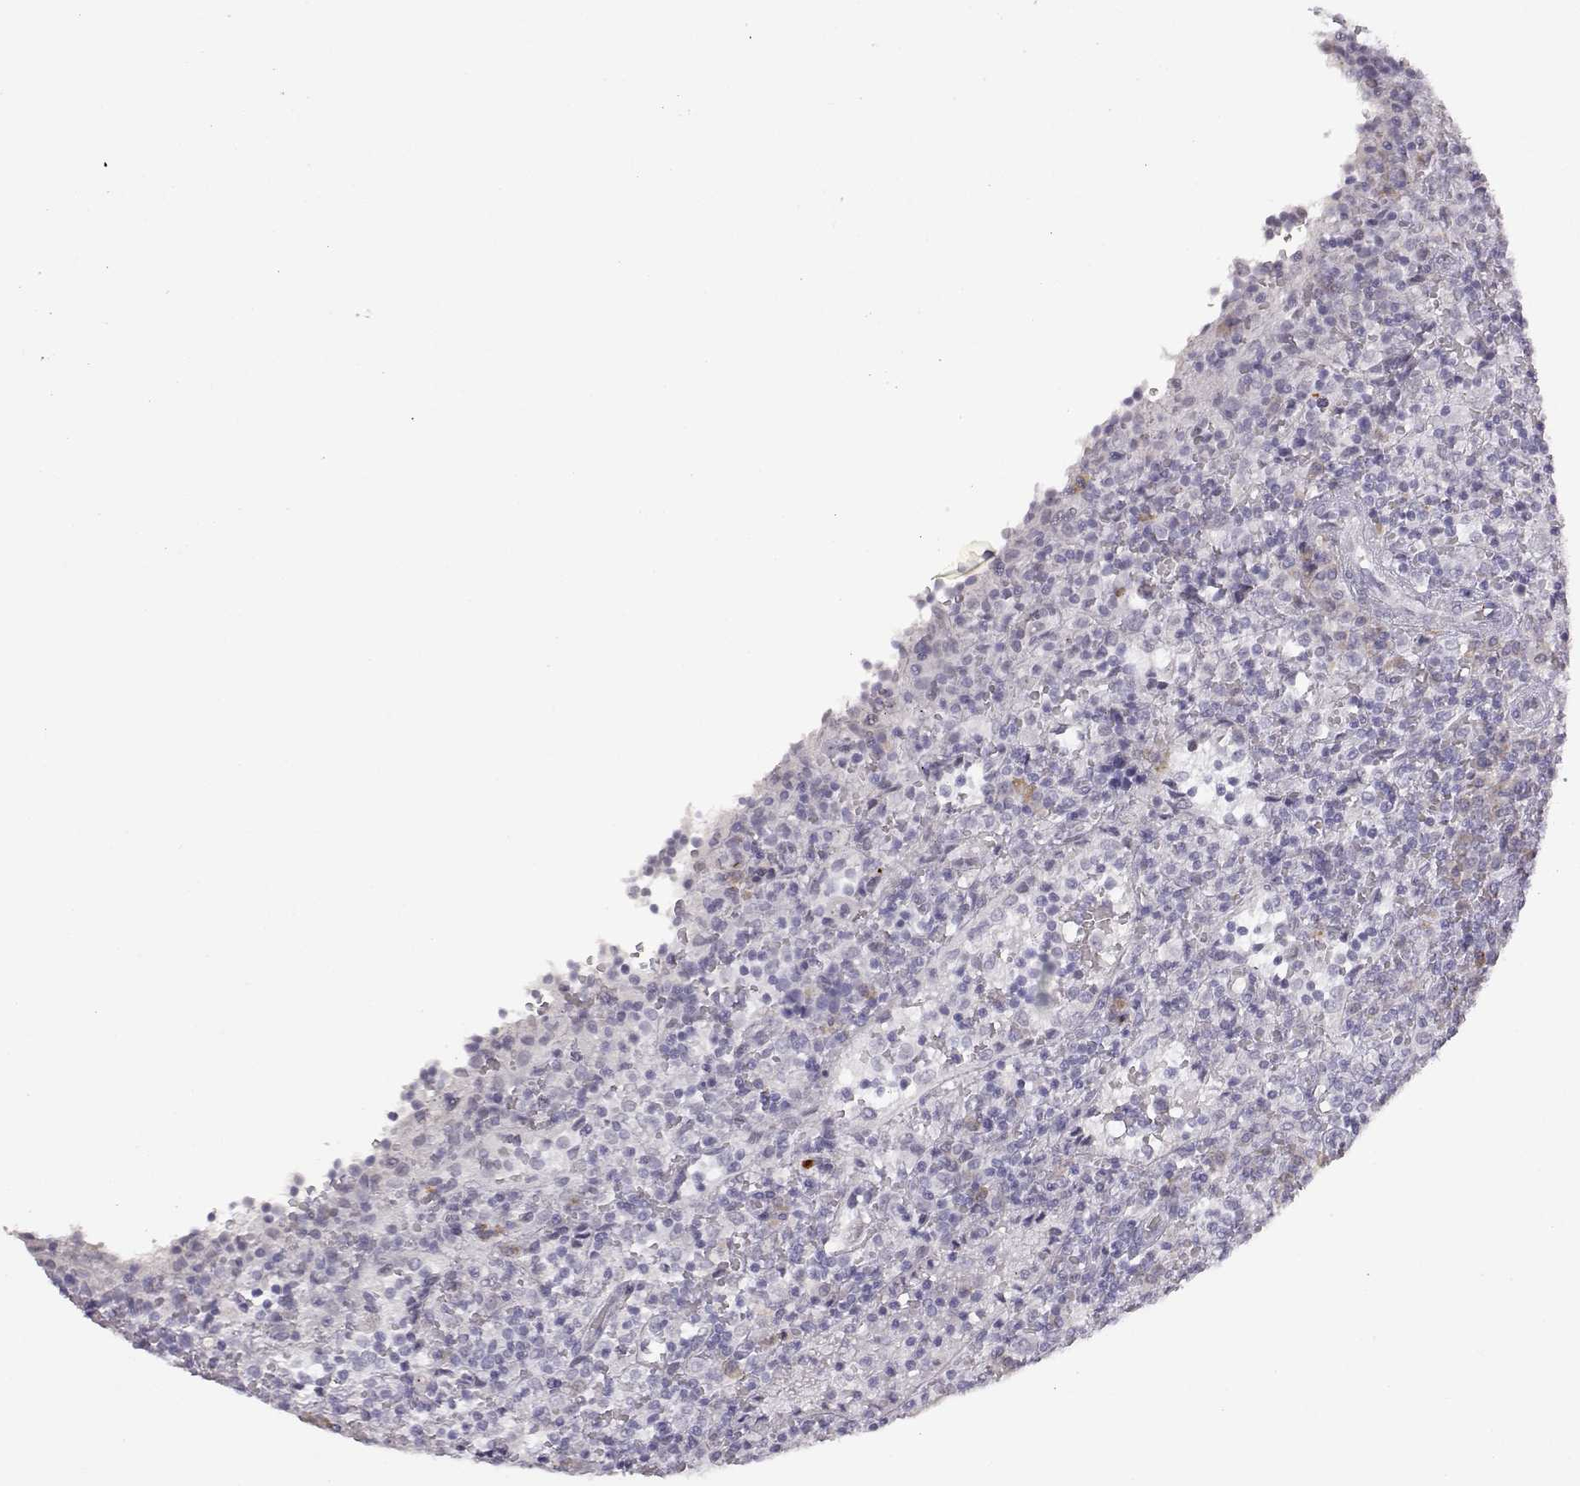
{"staining": {"intensity": "negative", "quantity": "none", "location": "none"}, "tissue": "lymphoma", "cell_type": "Tumor cells", "image_type": "cancer", "snomed": [{"axis": "morphology", "description": "Malignant lymphoma, non-Hodgkin's type, Low grade"}, {"axis": "topography", "description": "Spleen"}], "caption": "Immunohistochemistry micrograph of lymphoma stained for a protein (brown), which reveals no expression in tumor cells.", "gene": "VGF", "patient": {"sex": "male", "age": 62}}